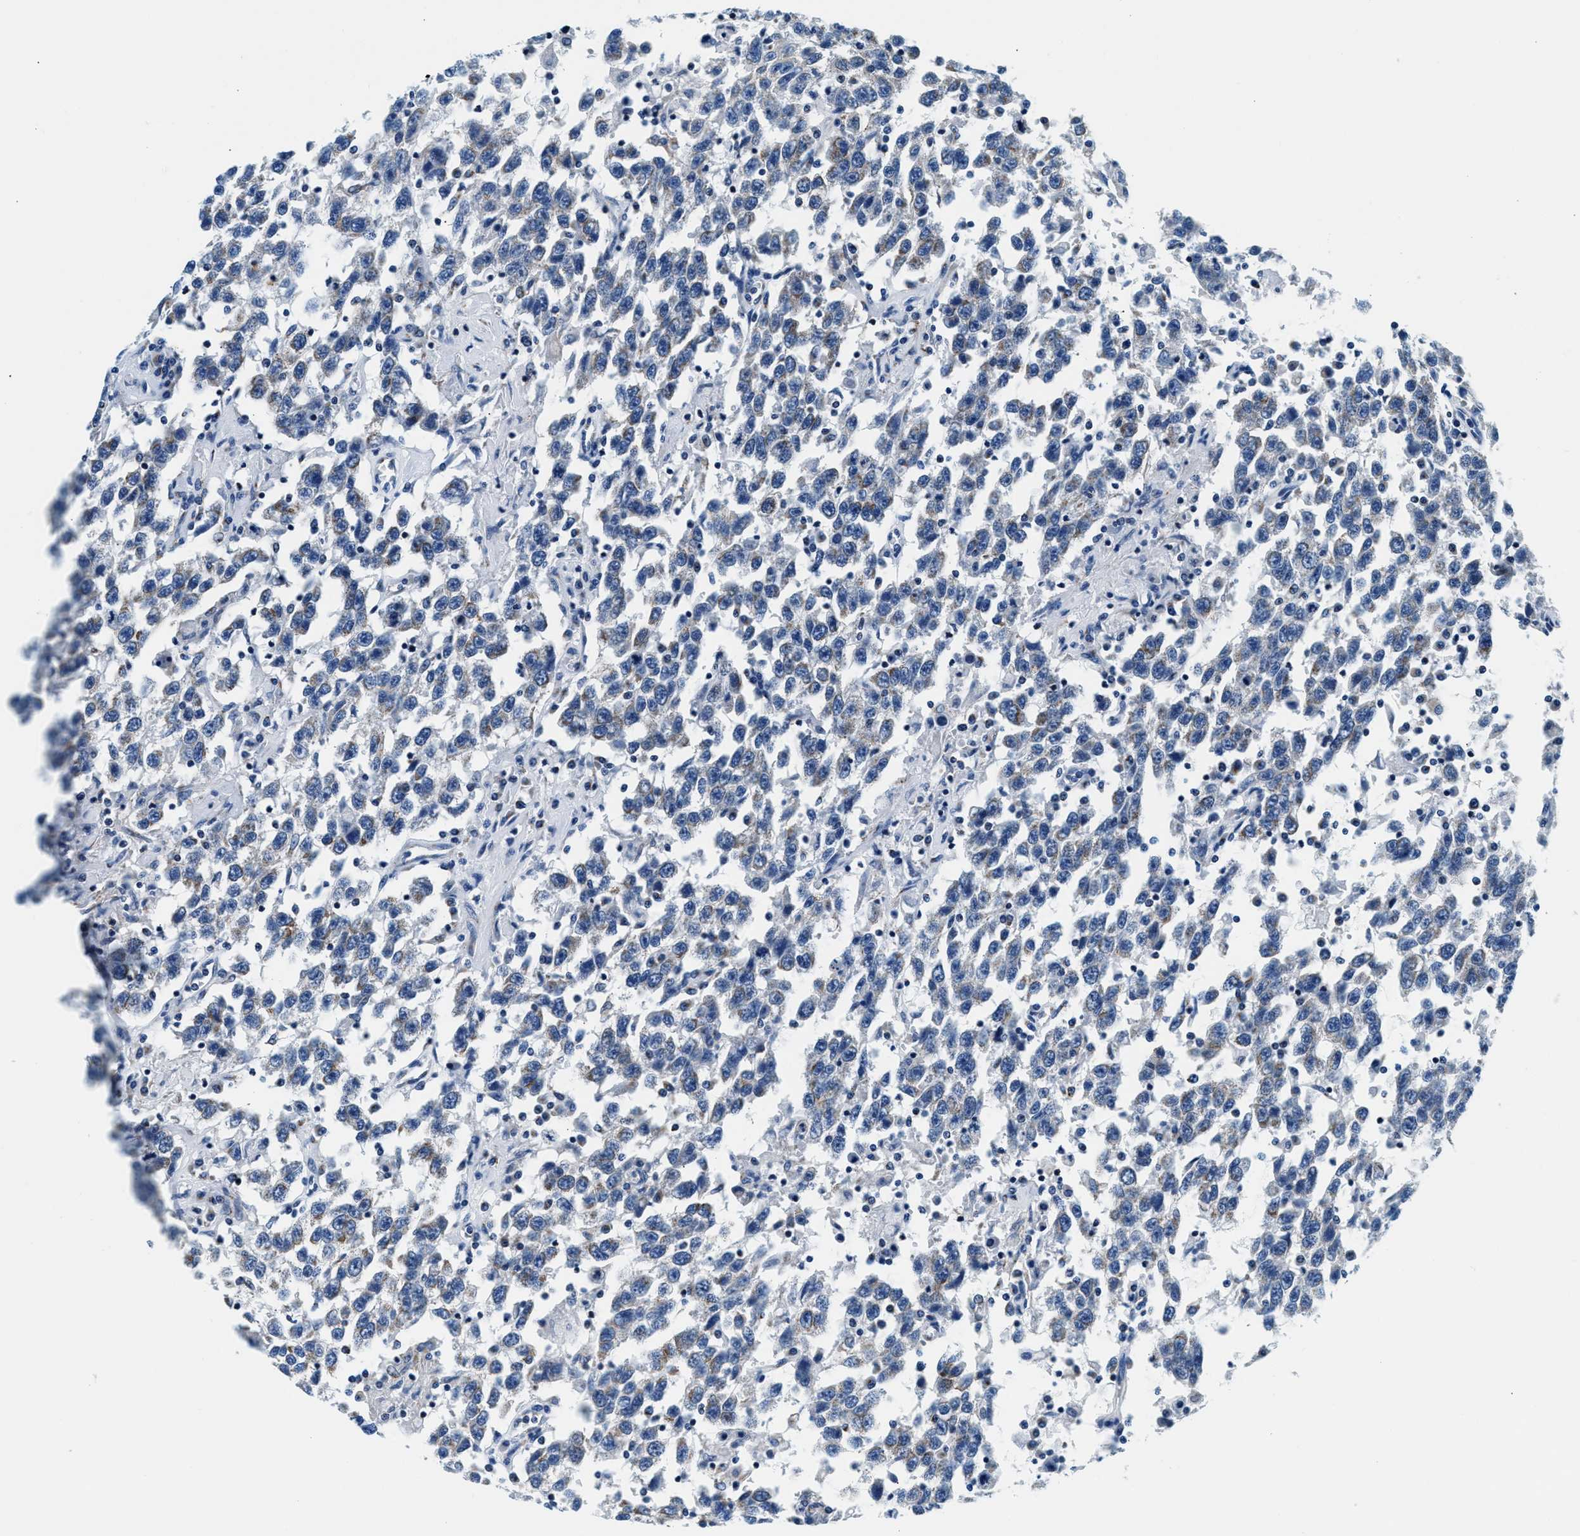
{"staining": {"intensity": "negative", "quantity": "none", "location": "none"}, "tissue": "testis cancer", "cell_type": "Tumor cells", "image_type": "cancer", "snomed": [{"axis": "morphology", "description": "Seminoma, NOS"}, {"axis": "topography", "description": "Testis"}], "caption": "This is an immunohistochemistry image of testis seminoma. There is no expression in tumor cells.", "gene": "VPS53", "patient": {"sex": "male", "age": 41}}